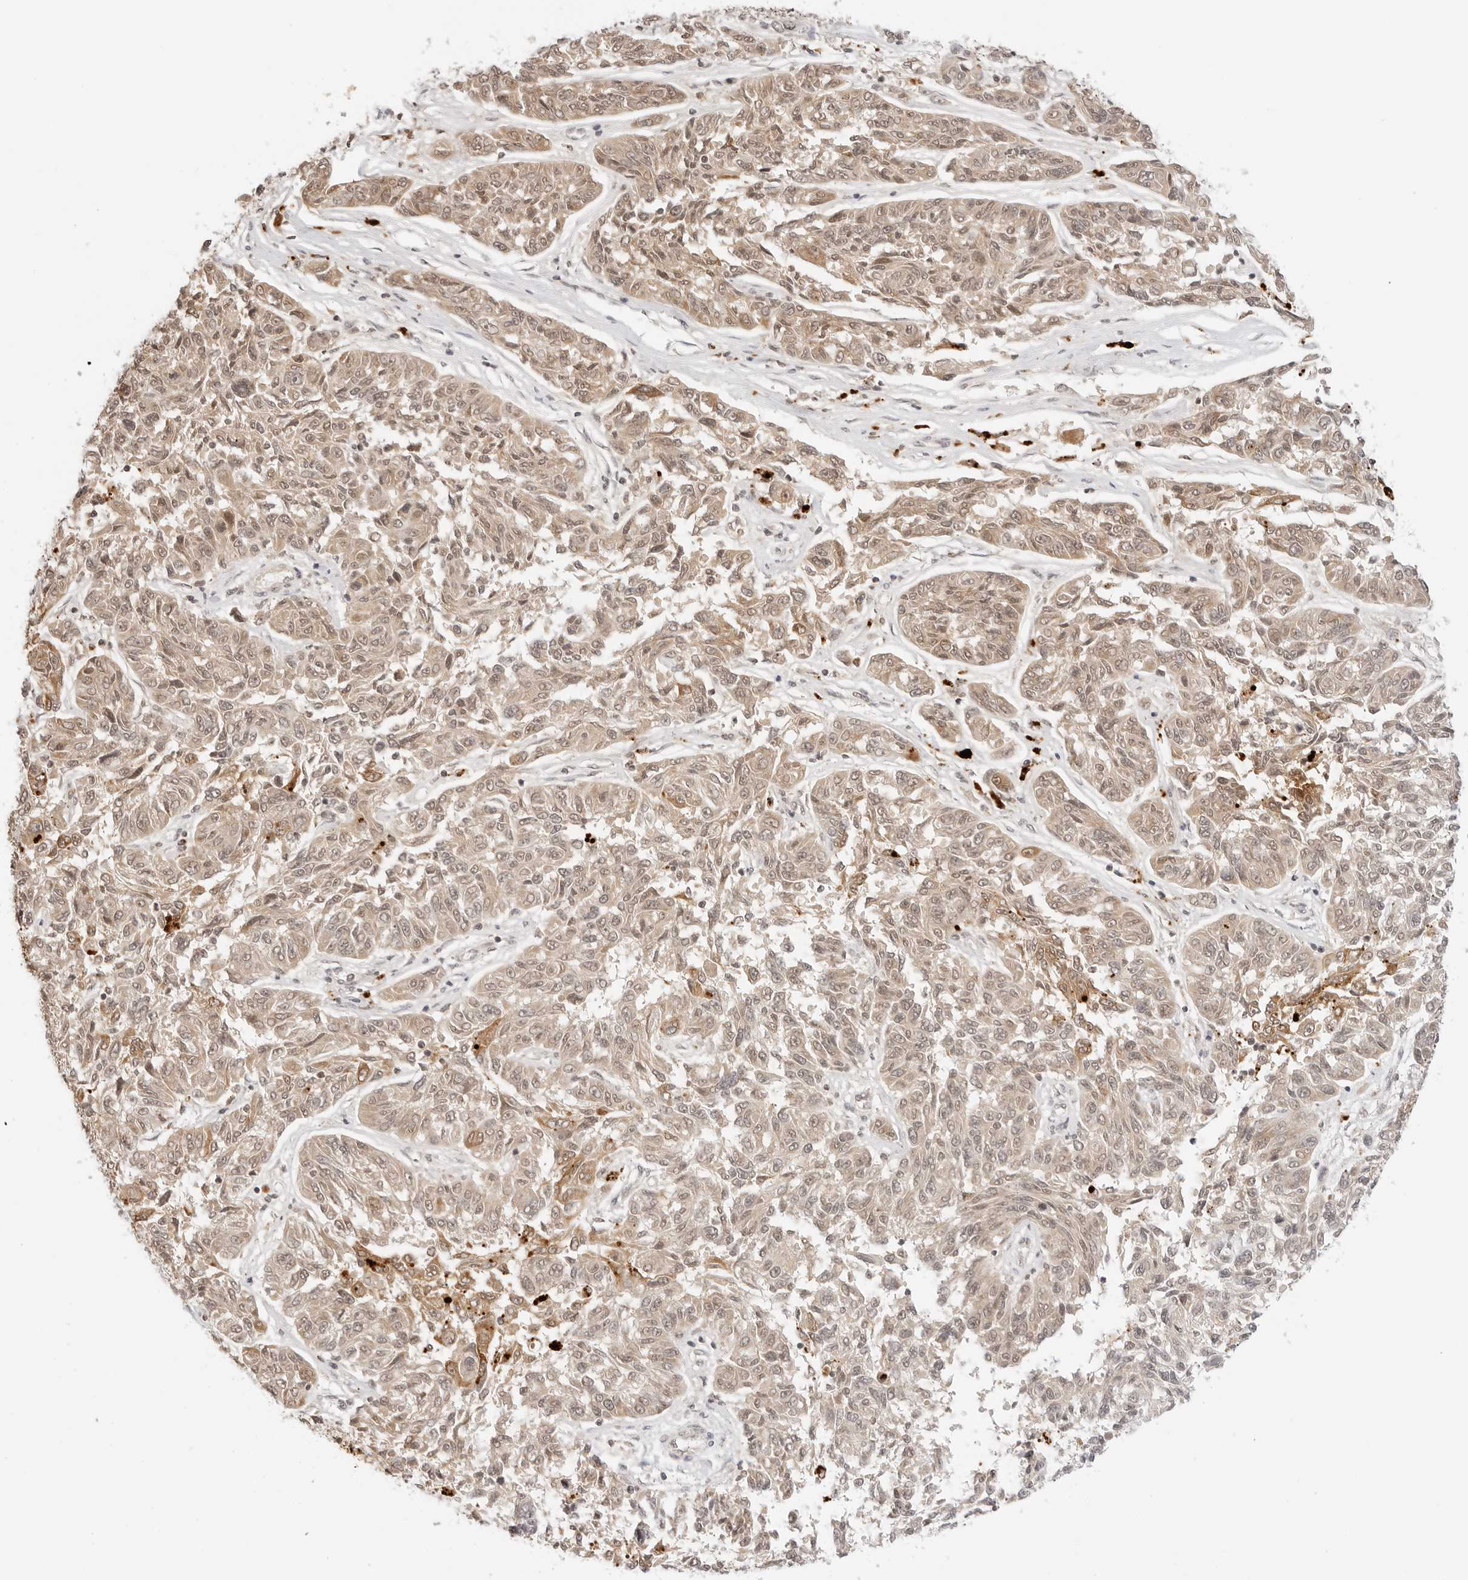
{"staining": {"intensity": "moderate", "quantity": ">75%", "location": "cytoplasmic/membranous,nuclear"}, "tissue": "melanoma", "cell_type": "Tumor cells", "image_type": "cancer", "snomed": [{"axis": "morphology", "description": "Malignant melanoma, NOS"}, {"axis": "topography", "description": "Skin"}], "caption": "An IHC photomicrograph of tumor tissue is shown. Protein staining in brown labels moderate cytoplasmic/membranous and nuclear positivity in melanoma within tumor cells. (Stains: DAB in brown, nuclei in blue, Microscopy: brightfield microscopy at high magnification).", "gene": "GPR34", "patient": {"sex": "male", "age": 53}}